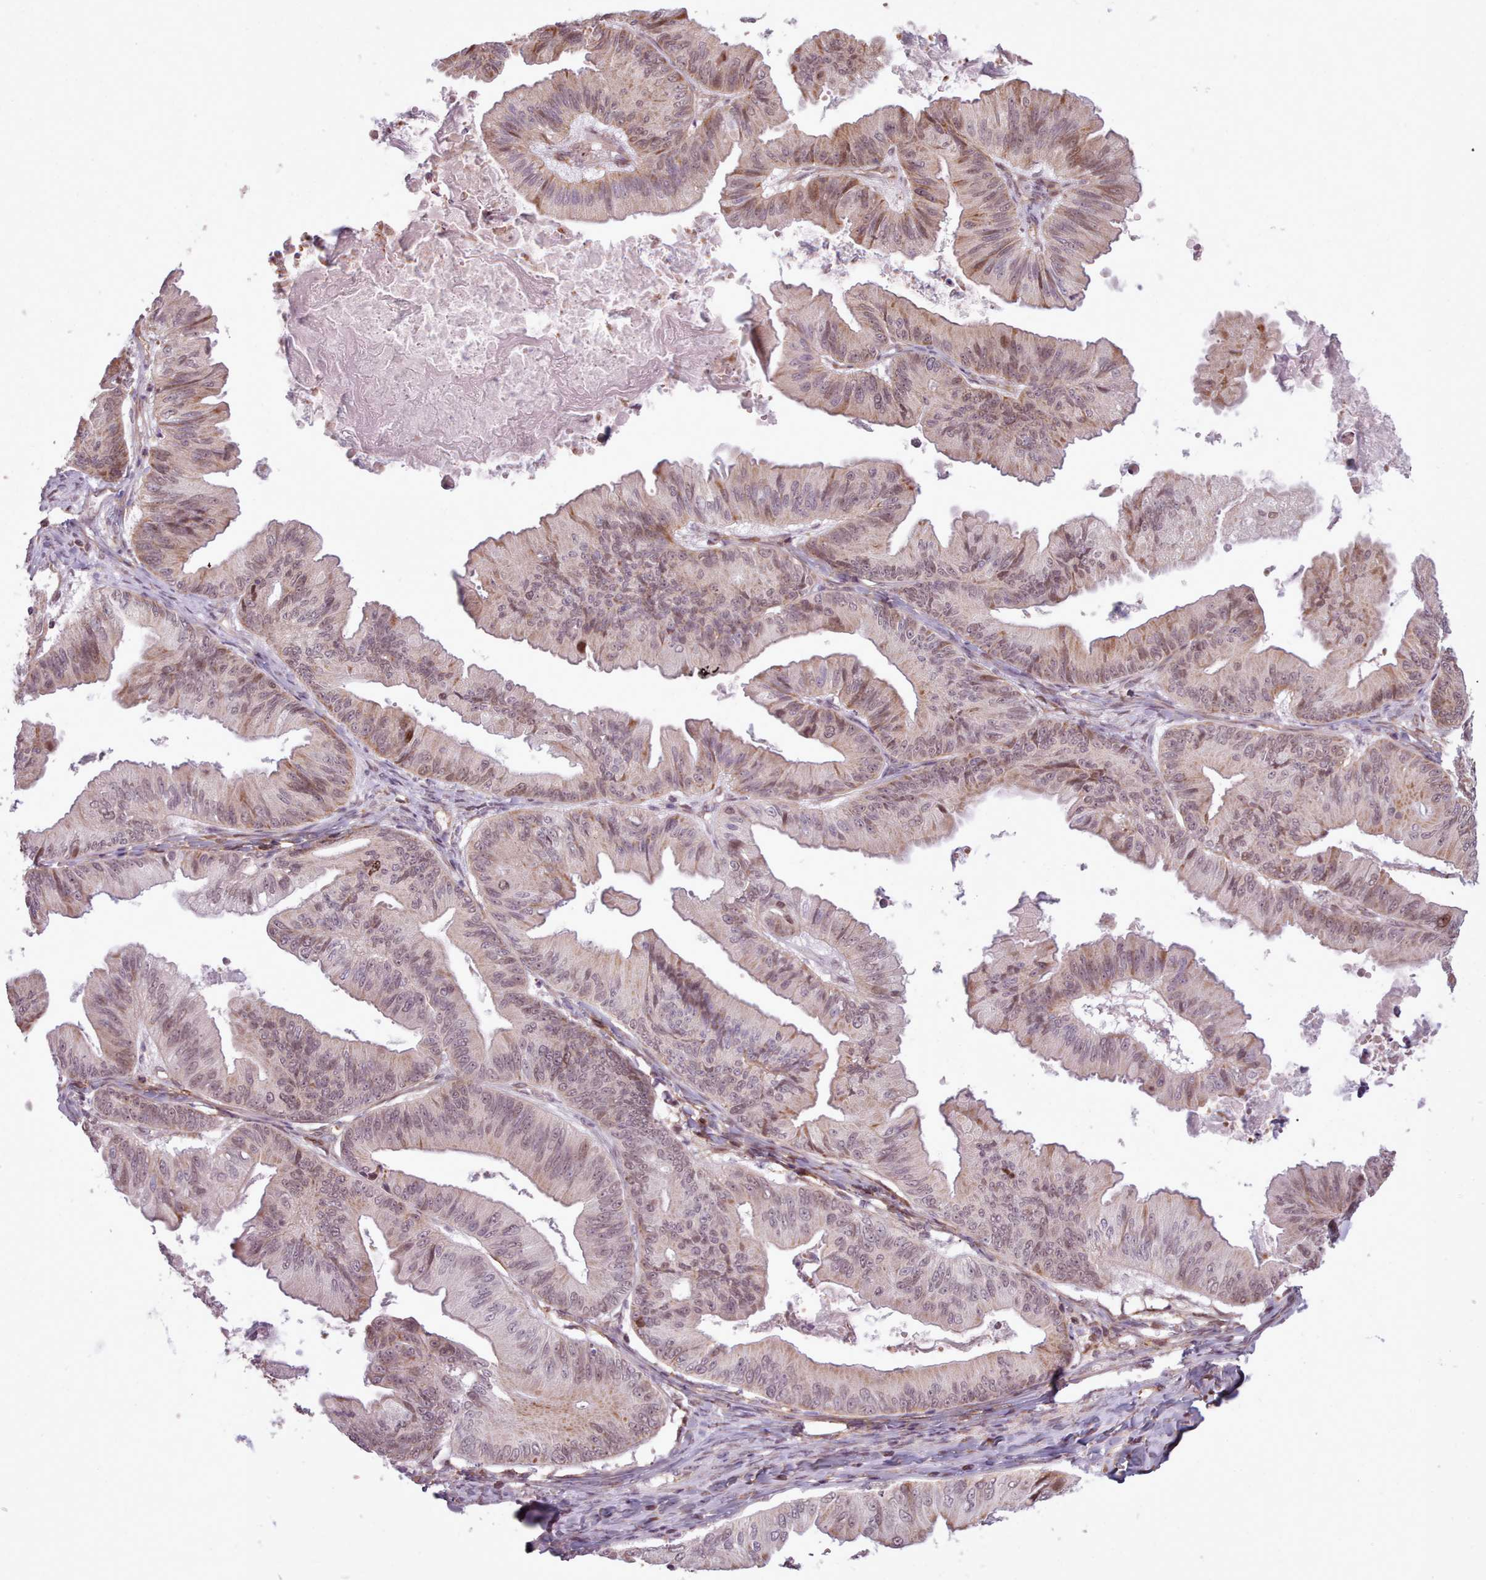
{"staining": {"intensity": "moderate", "quantity": "25%-75%", "location": "cytoplasmic/membranous,nuclear"}, "tissue": "ovarian cancer", "cell_type": "Tumor cells", "image_type": "cancer", "snomed": [{"axis": "morphology", "description": "Cystadenocarcinoma, mucinous, NOS"}, {"axis": "topography", "description": "Ovary"}], "caption": "Protein expression analysis of human ovarian mucinous cystadenocarcinoma reveals moderate cytoplasmic/membranous and nuclear expression in about 25%-75% of tumor cells. Nuclei are stained in blue.", "gene": "ZMYM4", "patient": {"sex": "female", "age": 61}}